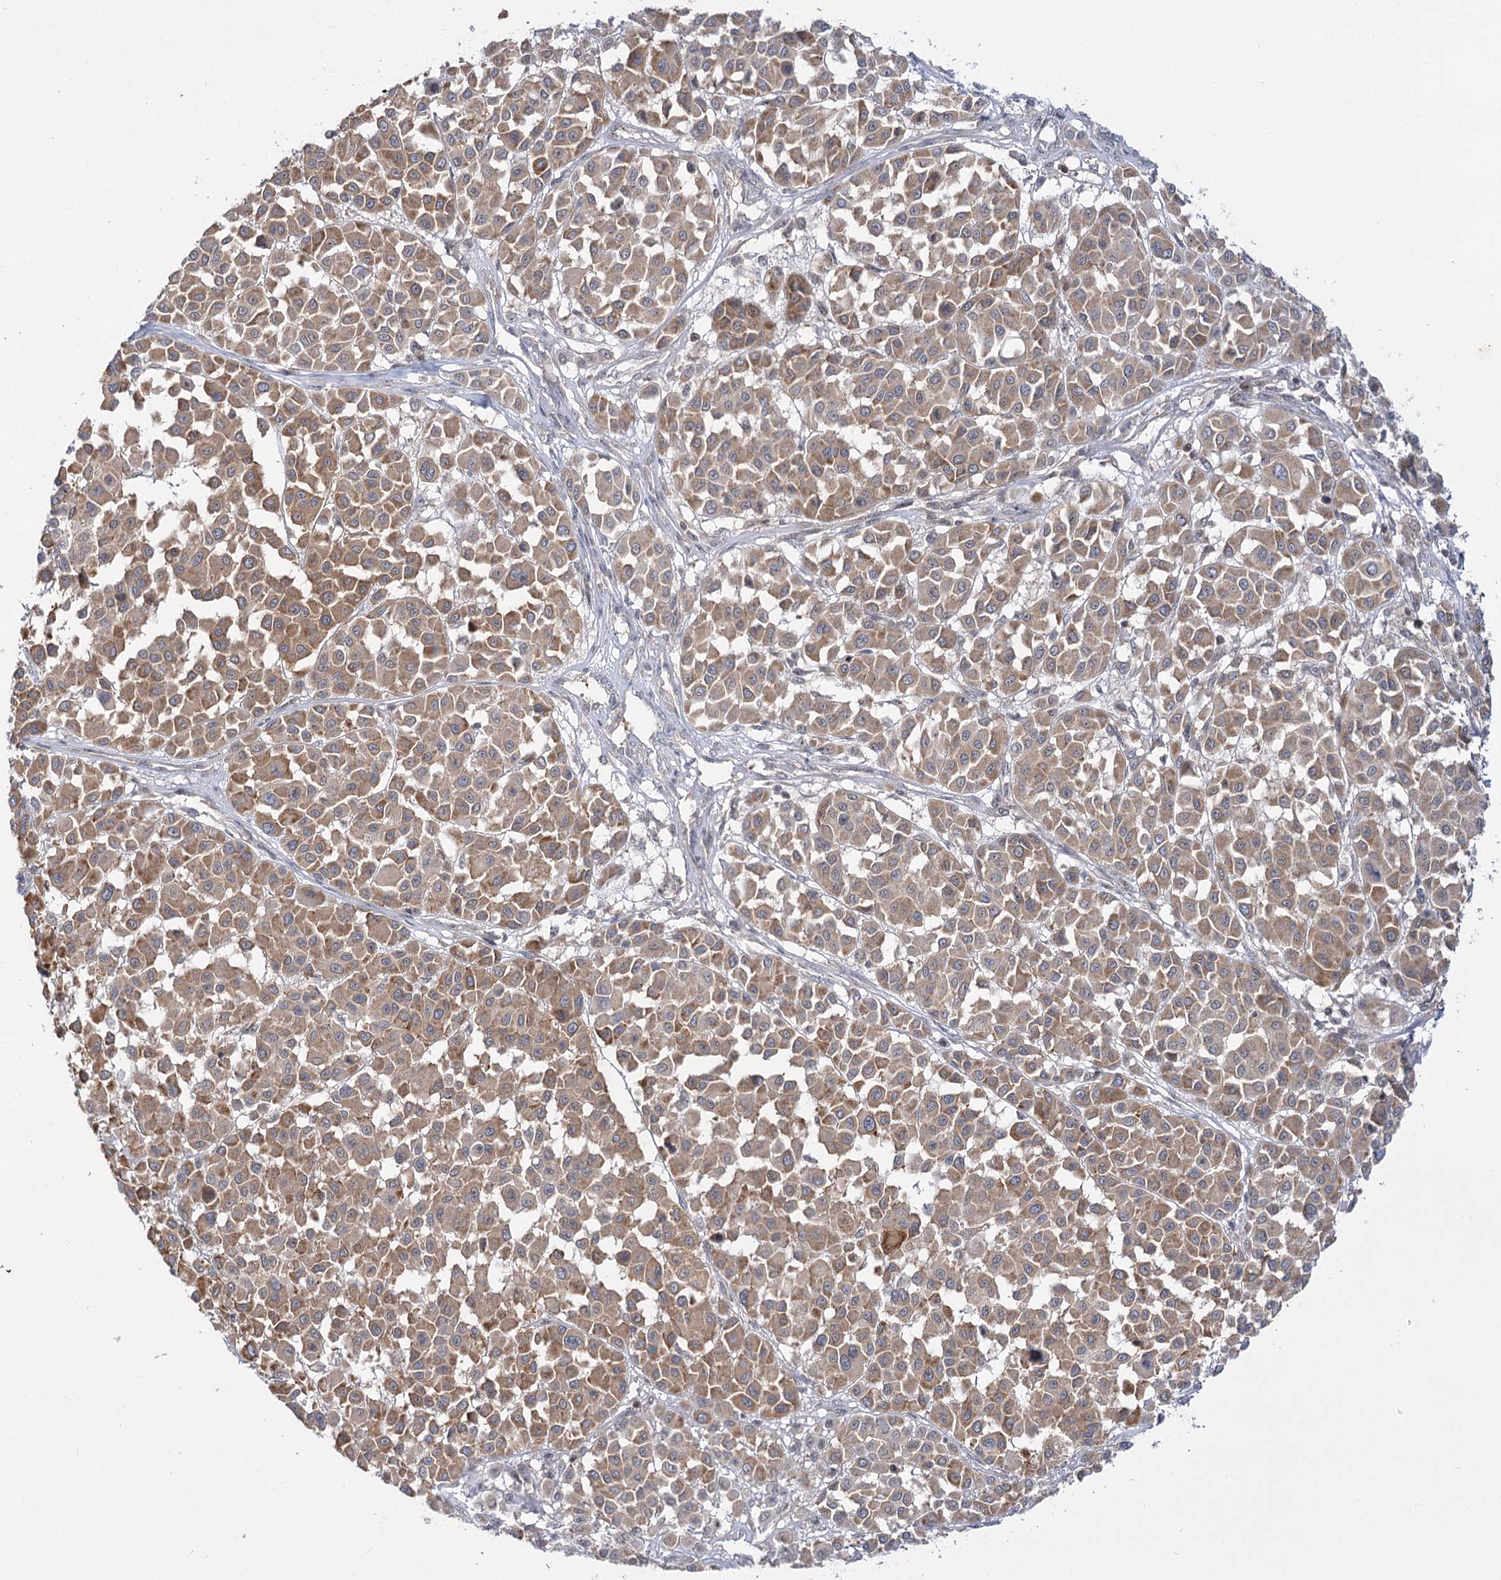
{"staining": {"intensity": "moderate", "quantity": ">75%", "location": "cytoplasmic/membranous"}, "tissue": "melanoma", "cell_type": "Tumor cells", "image_type": "cancer", "snomed": [{"axis": "morphology", "description": "Malignant melanoma, Metastatic site"}, {"axis": "topography", "description": "Soft tissue"}], "caption": "Human malignant melanoma (metastatic site) stained with a protein marker reveals moderate staining in tumor cells.", "gene": "SYTL1", "patient": {"sex": "male", "age": 41}}